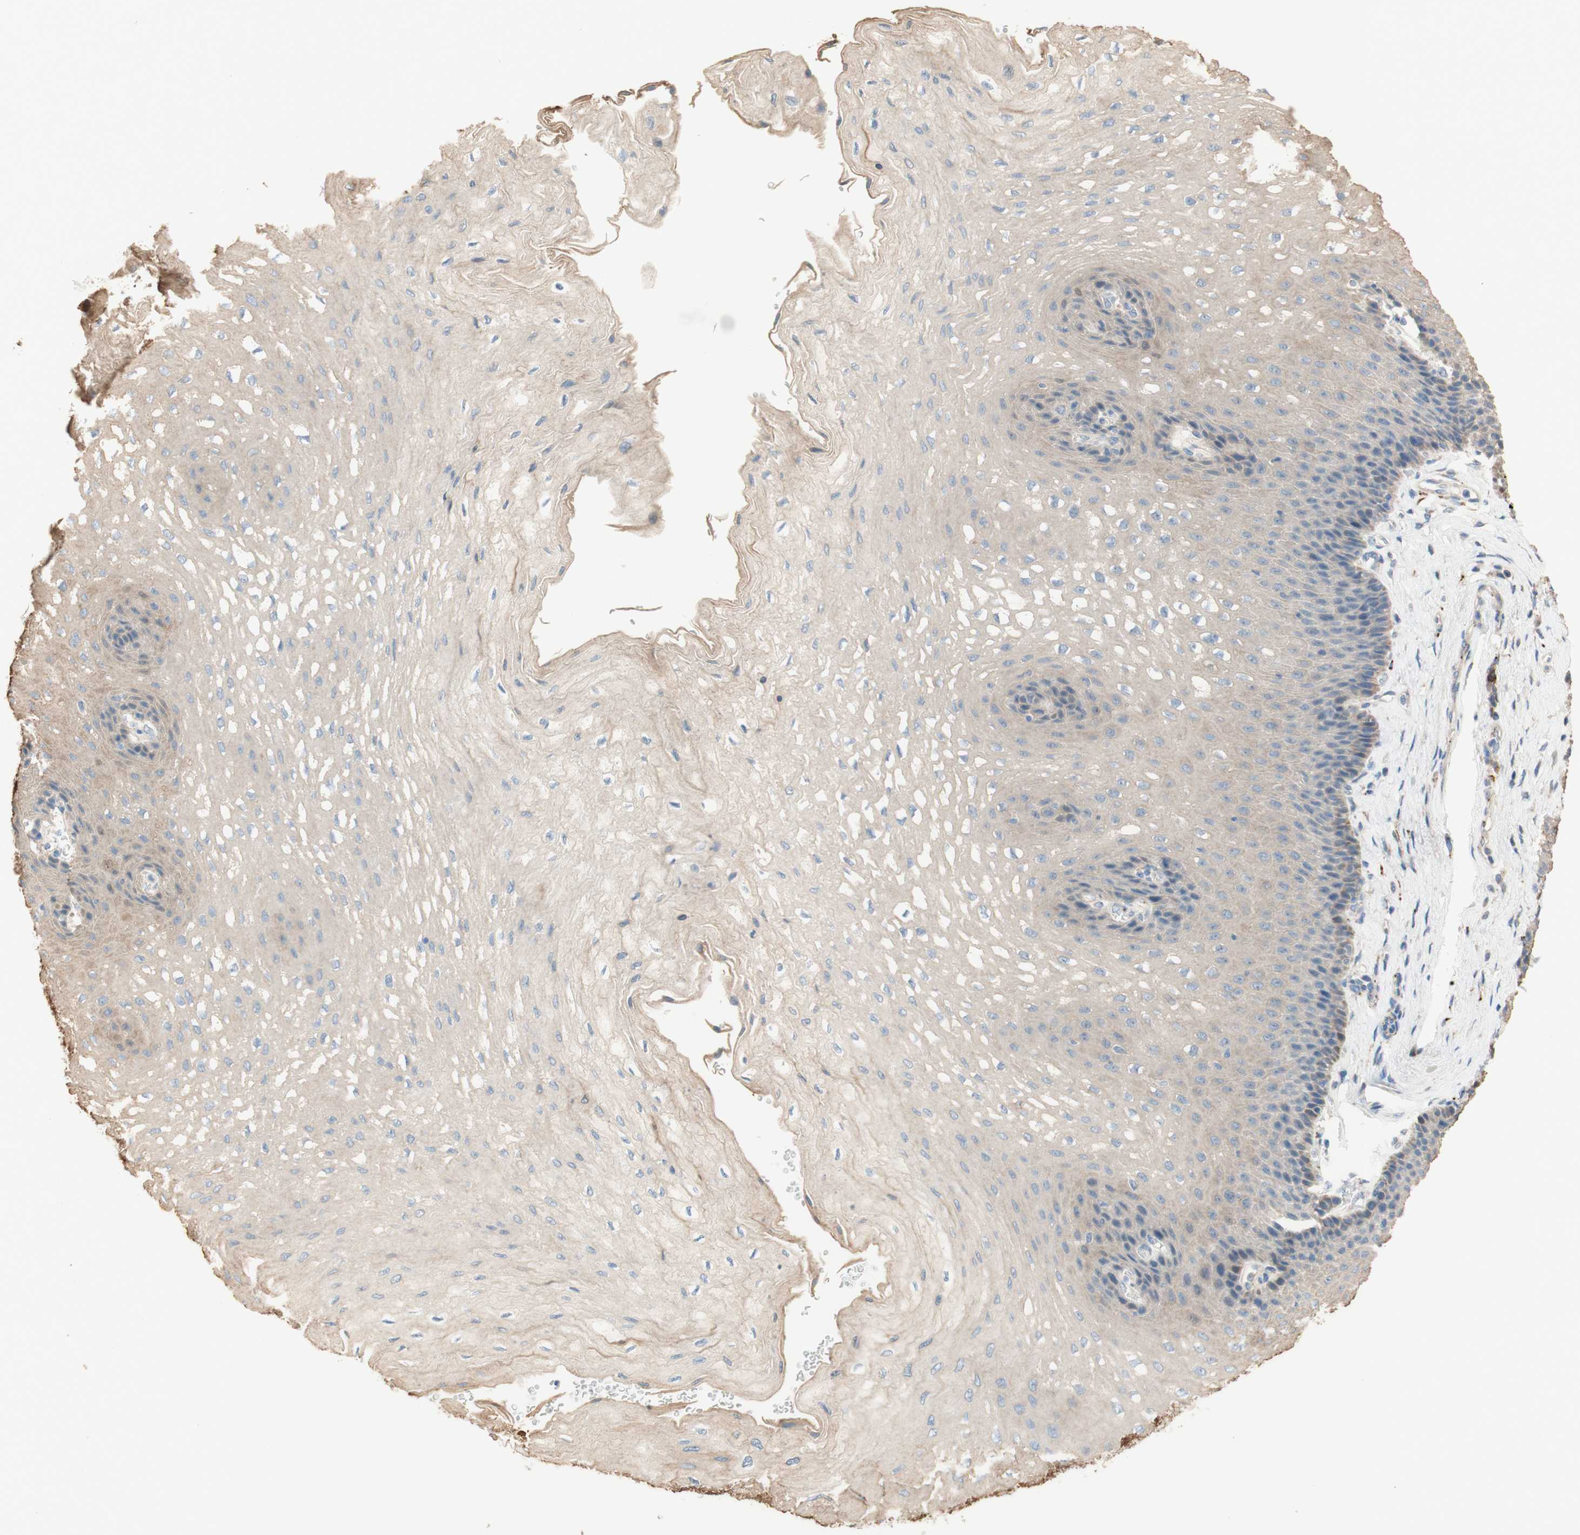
{"staining": {"intensity": "weak", "quantity": ">75%", "location": "cytoplasmic/membranous"}, "tissue": "esophagus", "cell_type": "Squamous epithelial cells", "image_type": "normal", "snomed": [{"axis": "morphology", "description": "Normal tissue, NOS"}, {"axis": "topography", "description": "Esophagus"}], "caption": "This image demonstrates immunohistochemistry staining of unremarkable human esophagus, with low weak cytoplasmic/membranous staining in approximately >75% of squamous epithelial cells.", "gene": "PTPN21", "patient": {"sex": "female", "age": 72}}